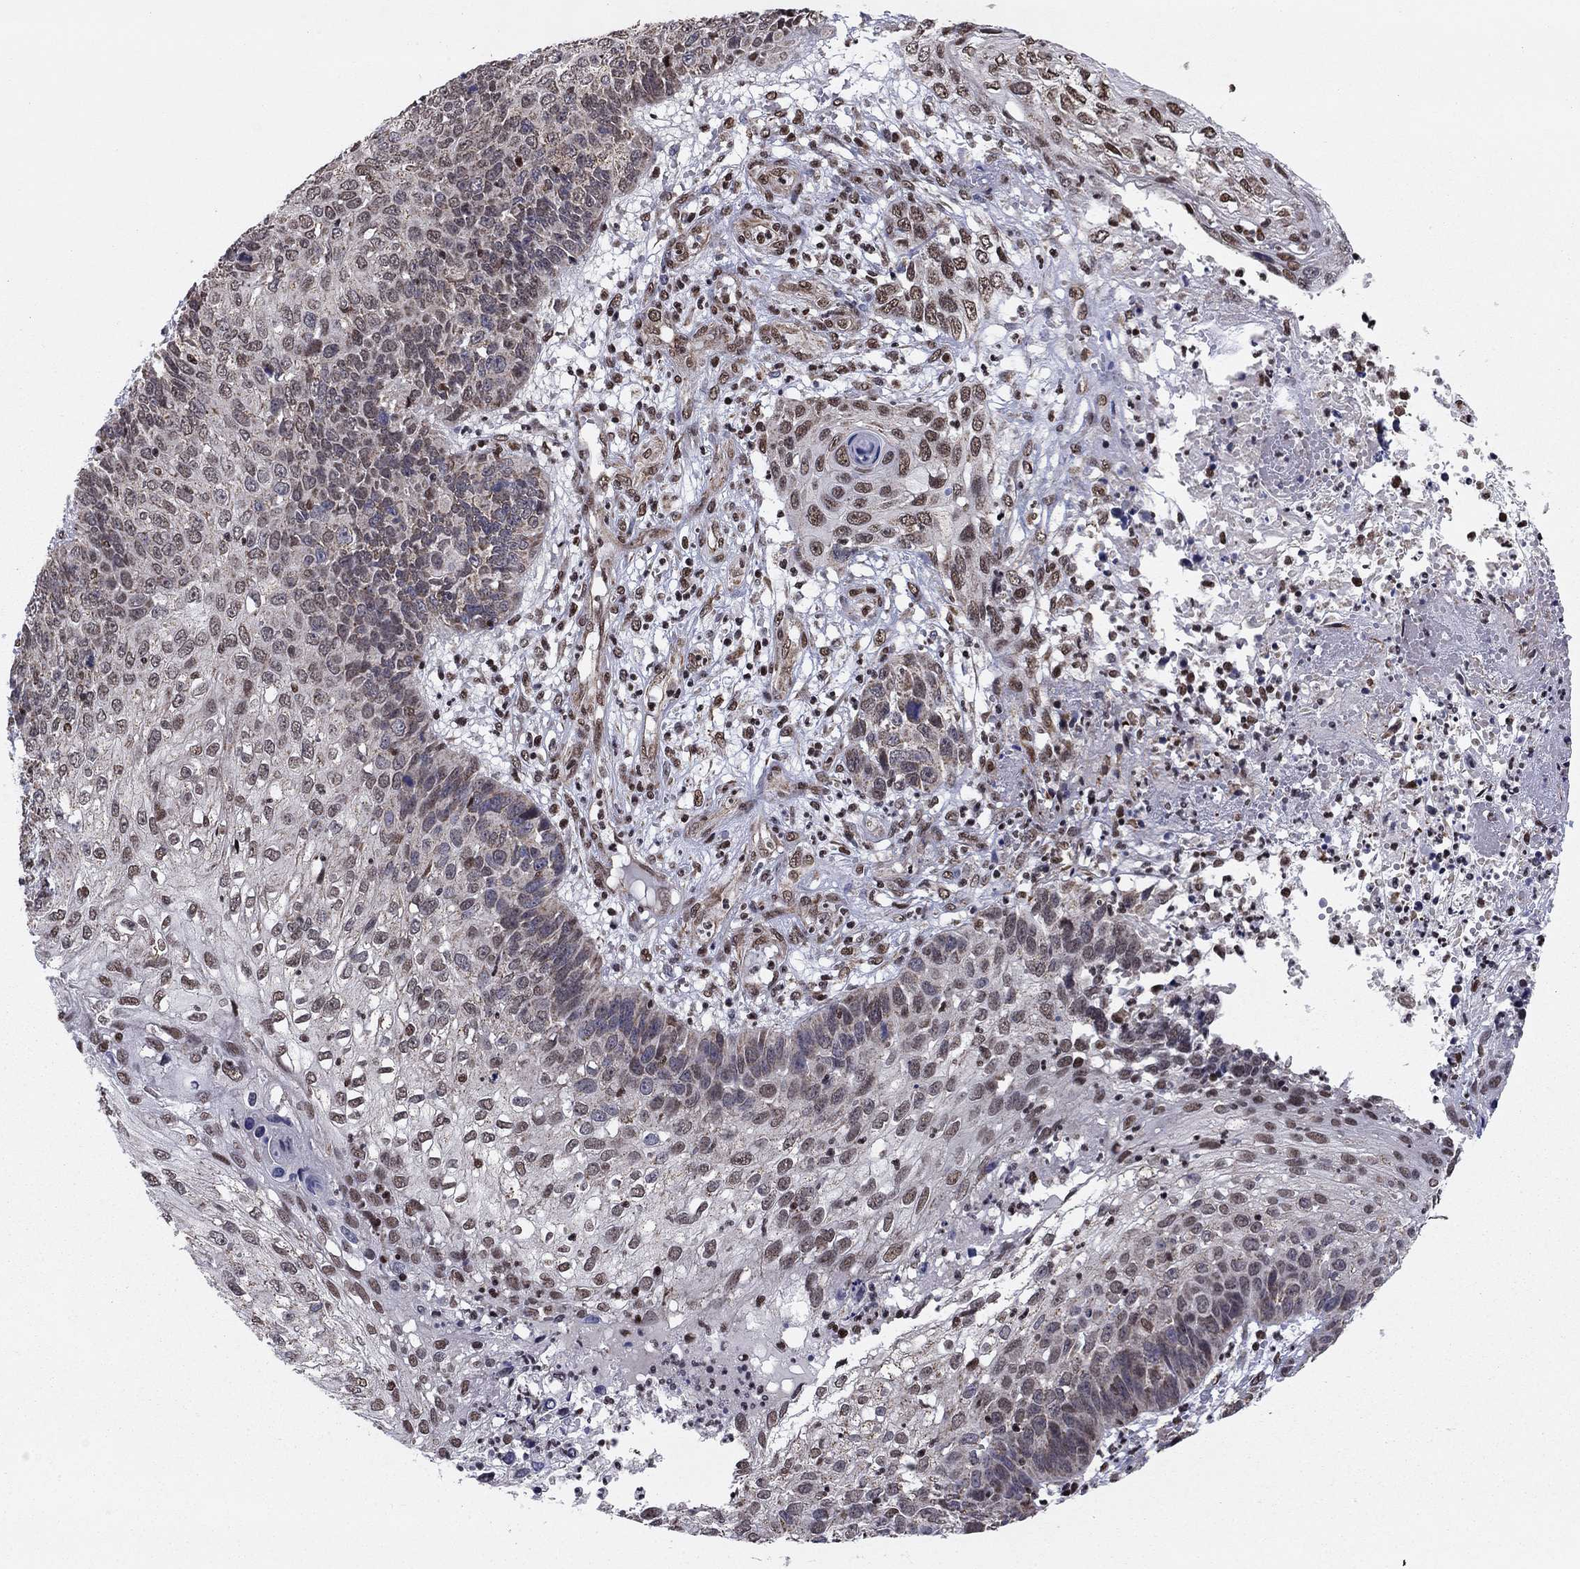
{"staining": {"intensity": "moderate", "quantity": "<25%", "location": "nuclear"}, "tissue": "skin cancer", "cell_type": "Tumor cells", "image_type": "cancer", "snomed": [{"axis": "morphology", "description": "Squamous cell carcinoma, NOS"}, {"axis": "topography", "description": "Skin"}], "caption": "Immunohistochemical staining of skin cancer (squamous cell carcinoma) exhibits low levels of moderate nuclear protein expression in about <25% of tumor cells.", "gene": "N4BP2", "patient": {"sex": "male", "age": 92}}